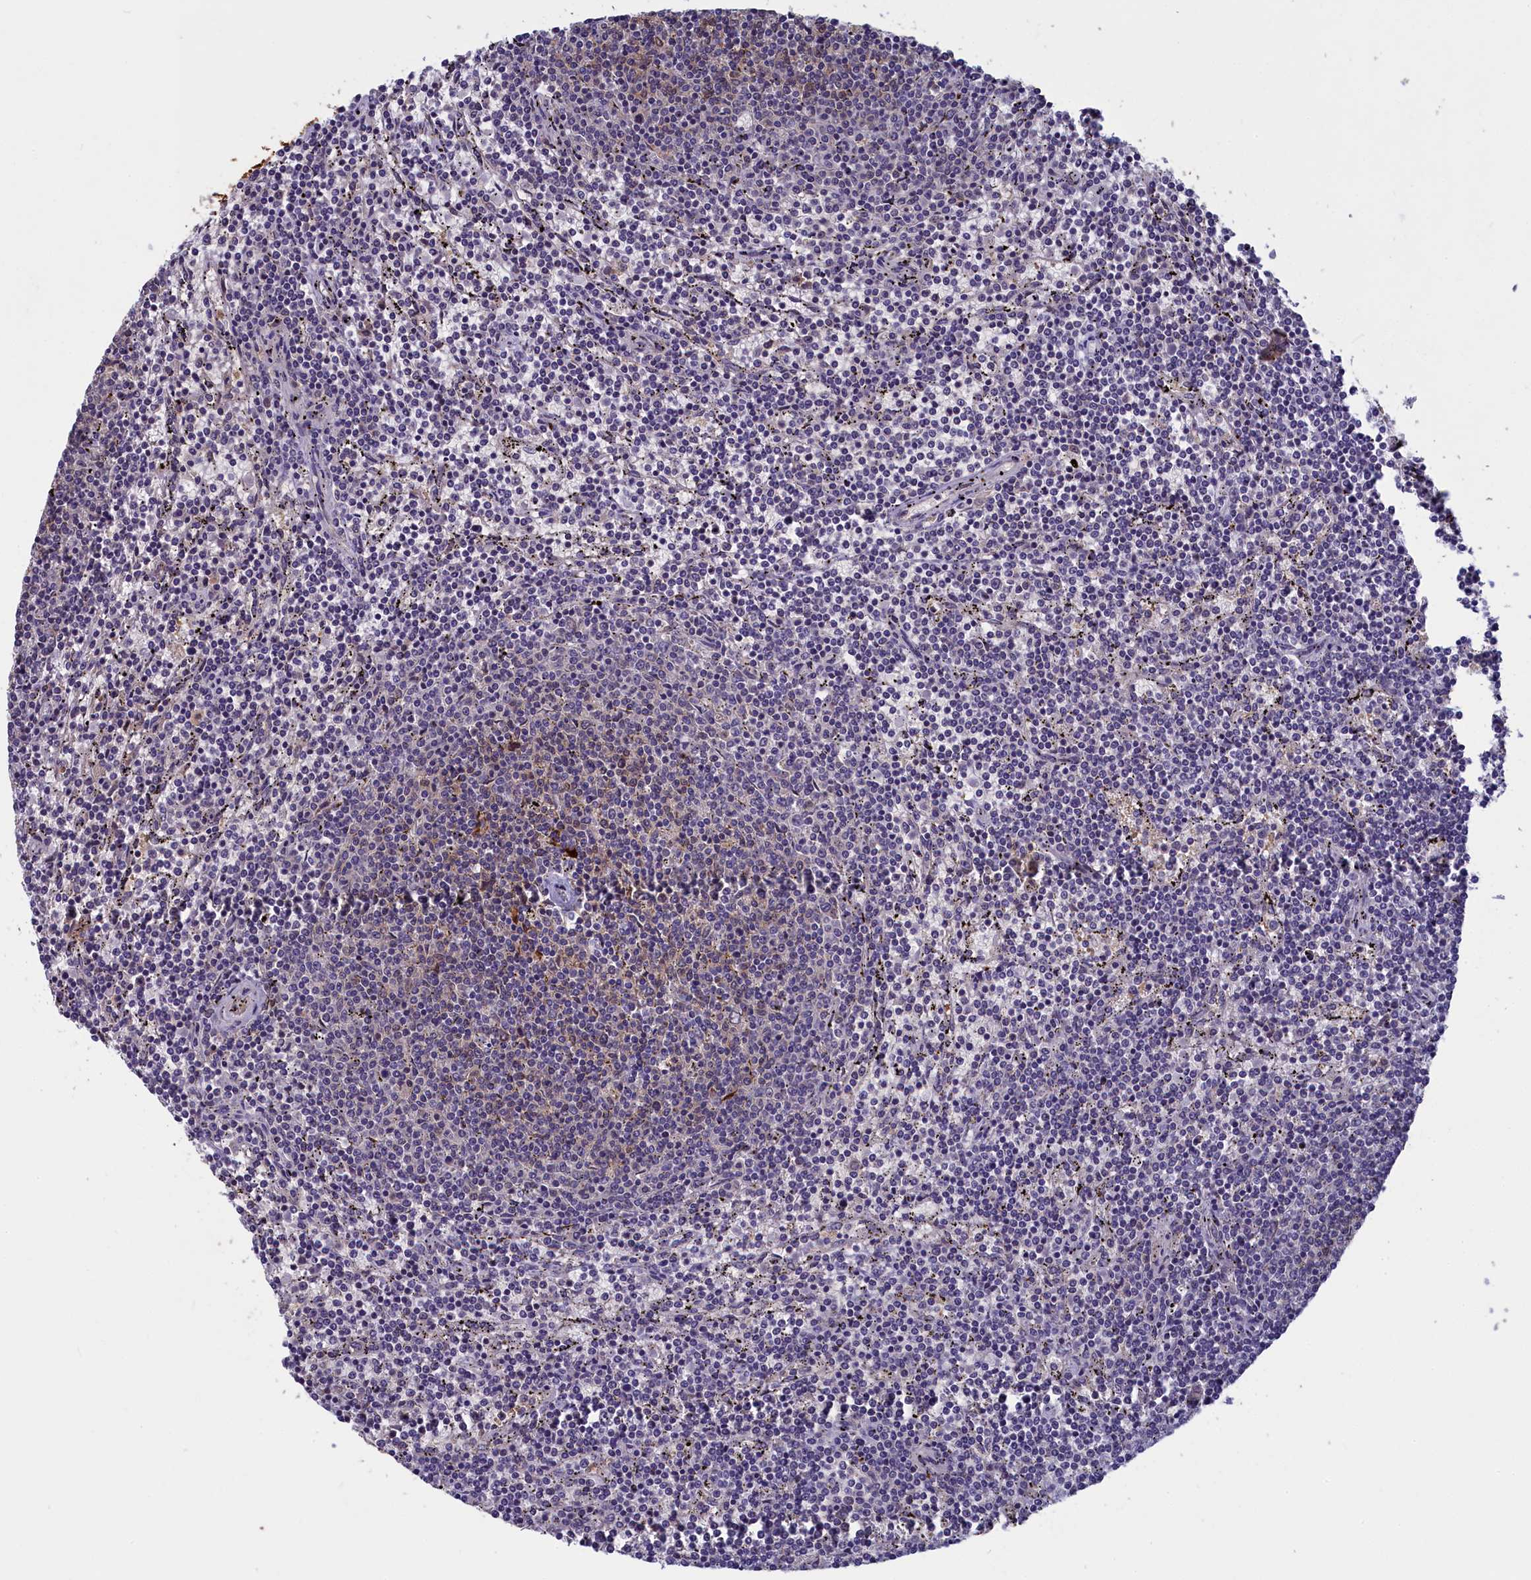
{"staining": {"intensity": "moderate", "quantity": "<25%", "location": "cytoplasmic/membranous,nuclear"}, "tissue": "lymphoma", "cell_type": "Tumor cells", "image_type": "cancer", "snomed": [{"axis": "morphology", "description": "Malignant lymphoma, non-Hodgkin's type, Low grade"}, {"axis": "topography", "description": "Spleen"}], "caption": "High-magnification brightfield microscopy of low-grade malignant lymphoma, non-Hodgkin's type stained with DAB (brown) and counterstained with hematoxylin (blue). tumor cells exhibit moderate cytoplasmic/membranous and nuclear positivity is present in approximately<25% of cells. The staining was performed using DAB (3,3'-diaminobenzidine), with brown indicating positive protein expression. Nuclei are stained blue with hematoxylin.", "gene": "UCHL3", "patient": {"sex": "female", "age": 50}}